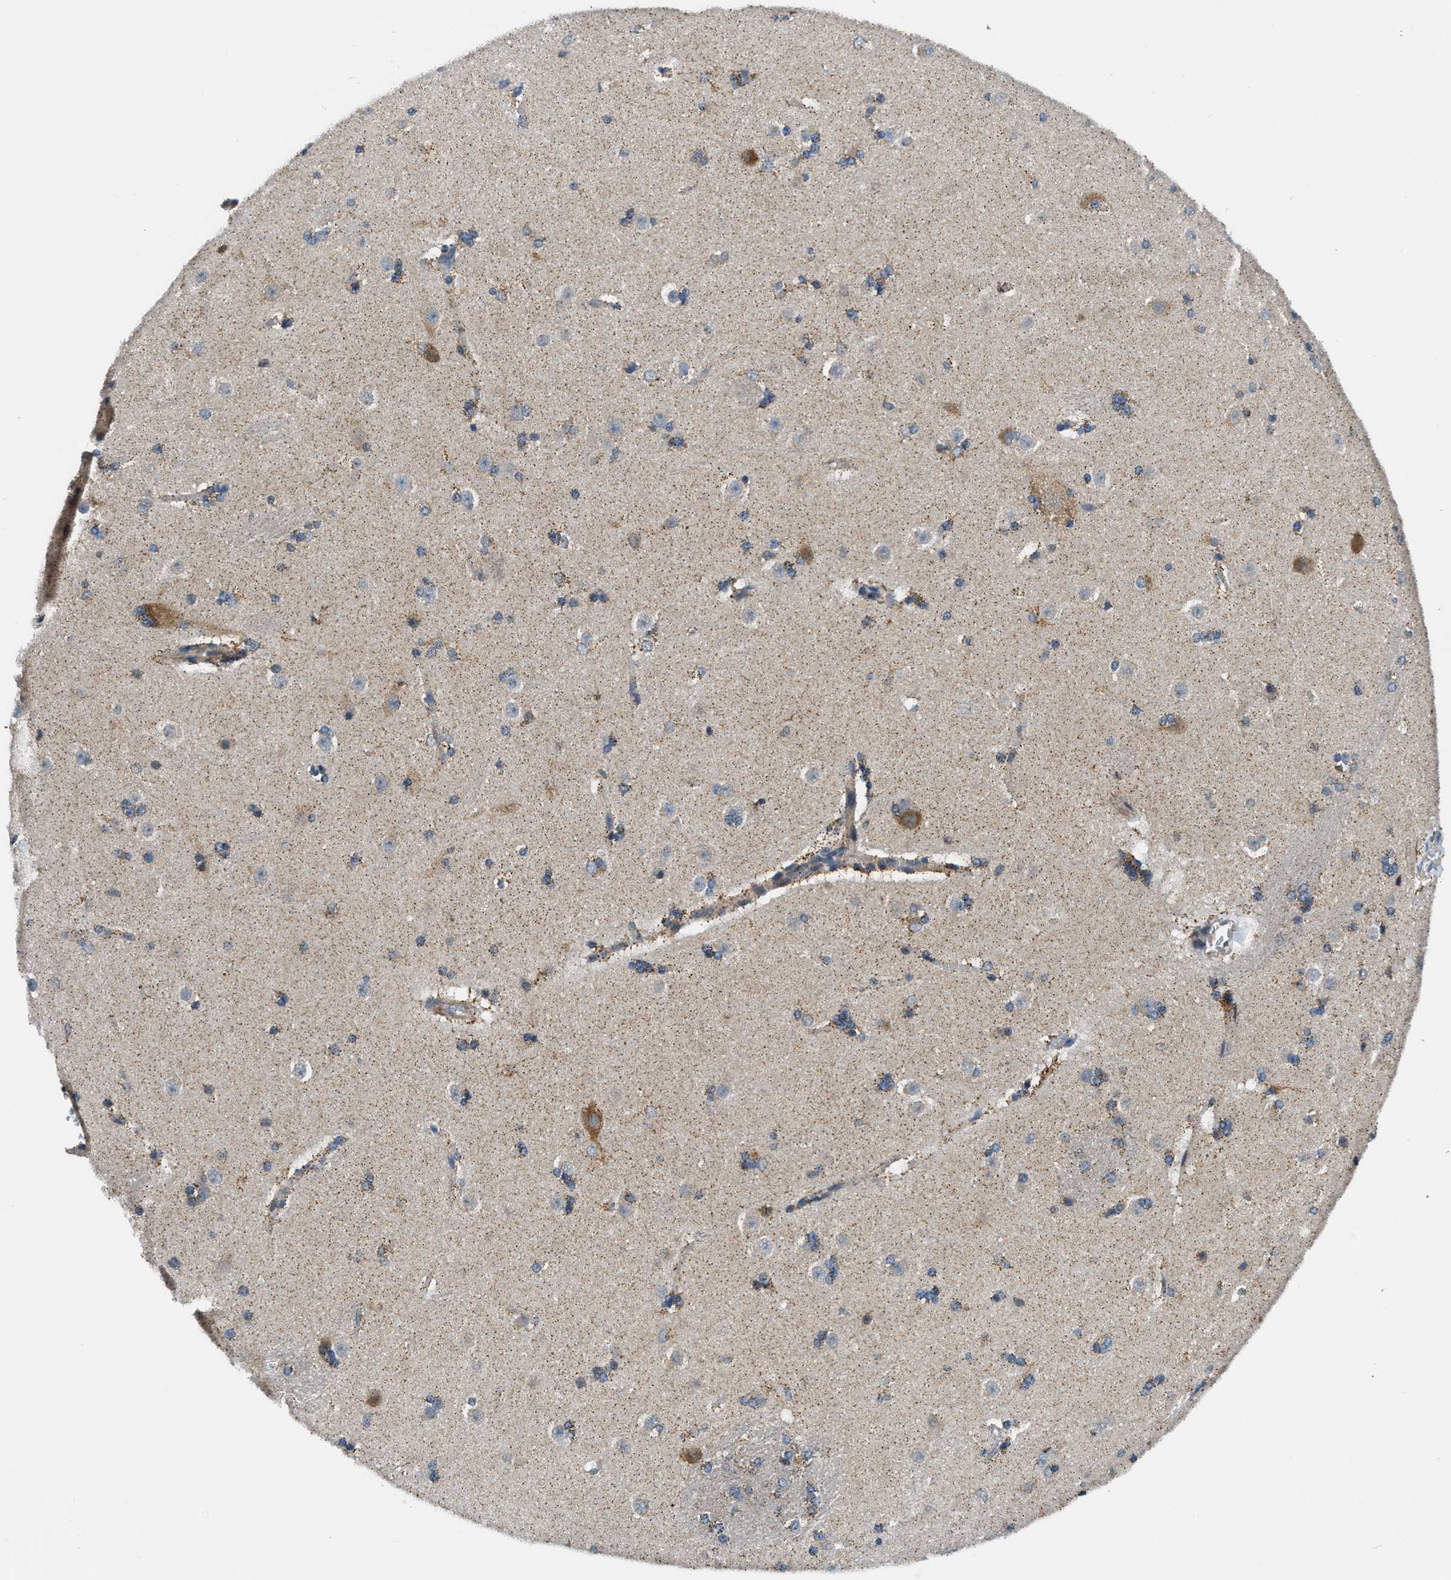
{"staining": {"intensity": "moderate", "quantity": "<25%", "location": "cytoplasmic/membranous"}, "tissue": "caudate", "cell_type": "Glial cells", "image_type": "normal", "snomed": [{"axis": "morphology", "description": "Normal tissue, NOS"}, {"axis": "topography", "description": "Lateral ventricle wall"}], "caption": "IHC staining of benign caudate, which shows low levels of moderate cytoplasmic/membranous staining in about <25% of glial cells indicating moderate cytoplasmic/membranous protein expression. The staining was performed using DAB (brown) for protein detection and nuclei were counterstained in hematoxylin (blue).", "gene": "LPIN2", "patient": {"sex": "female", "age": 19}}